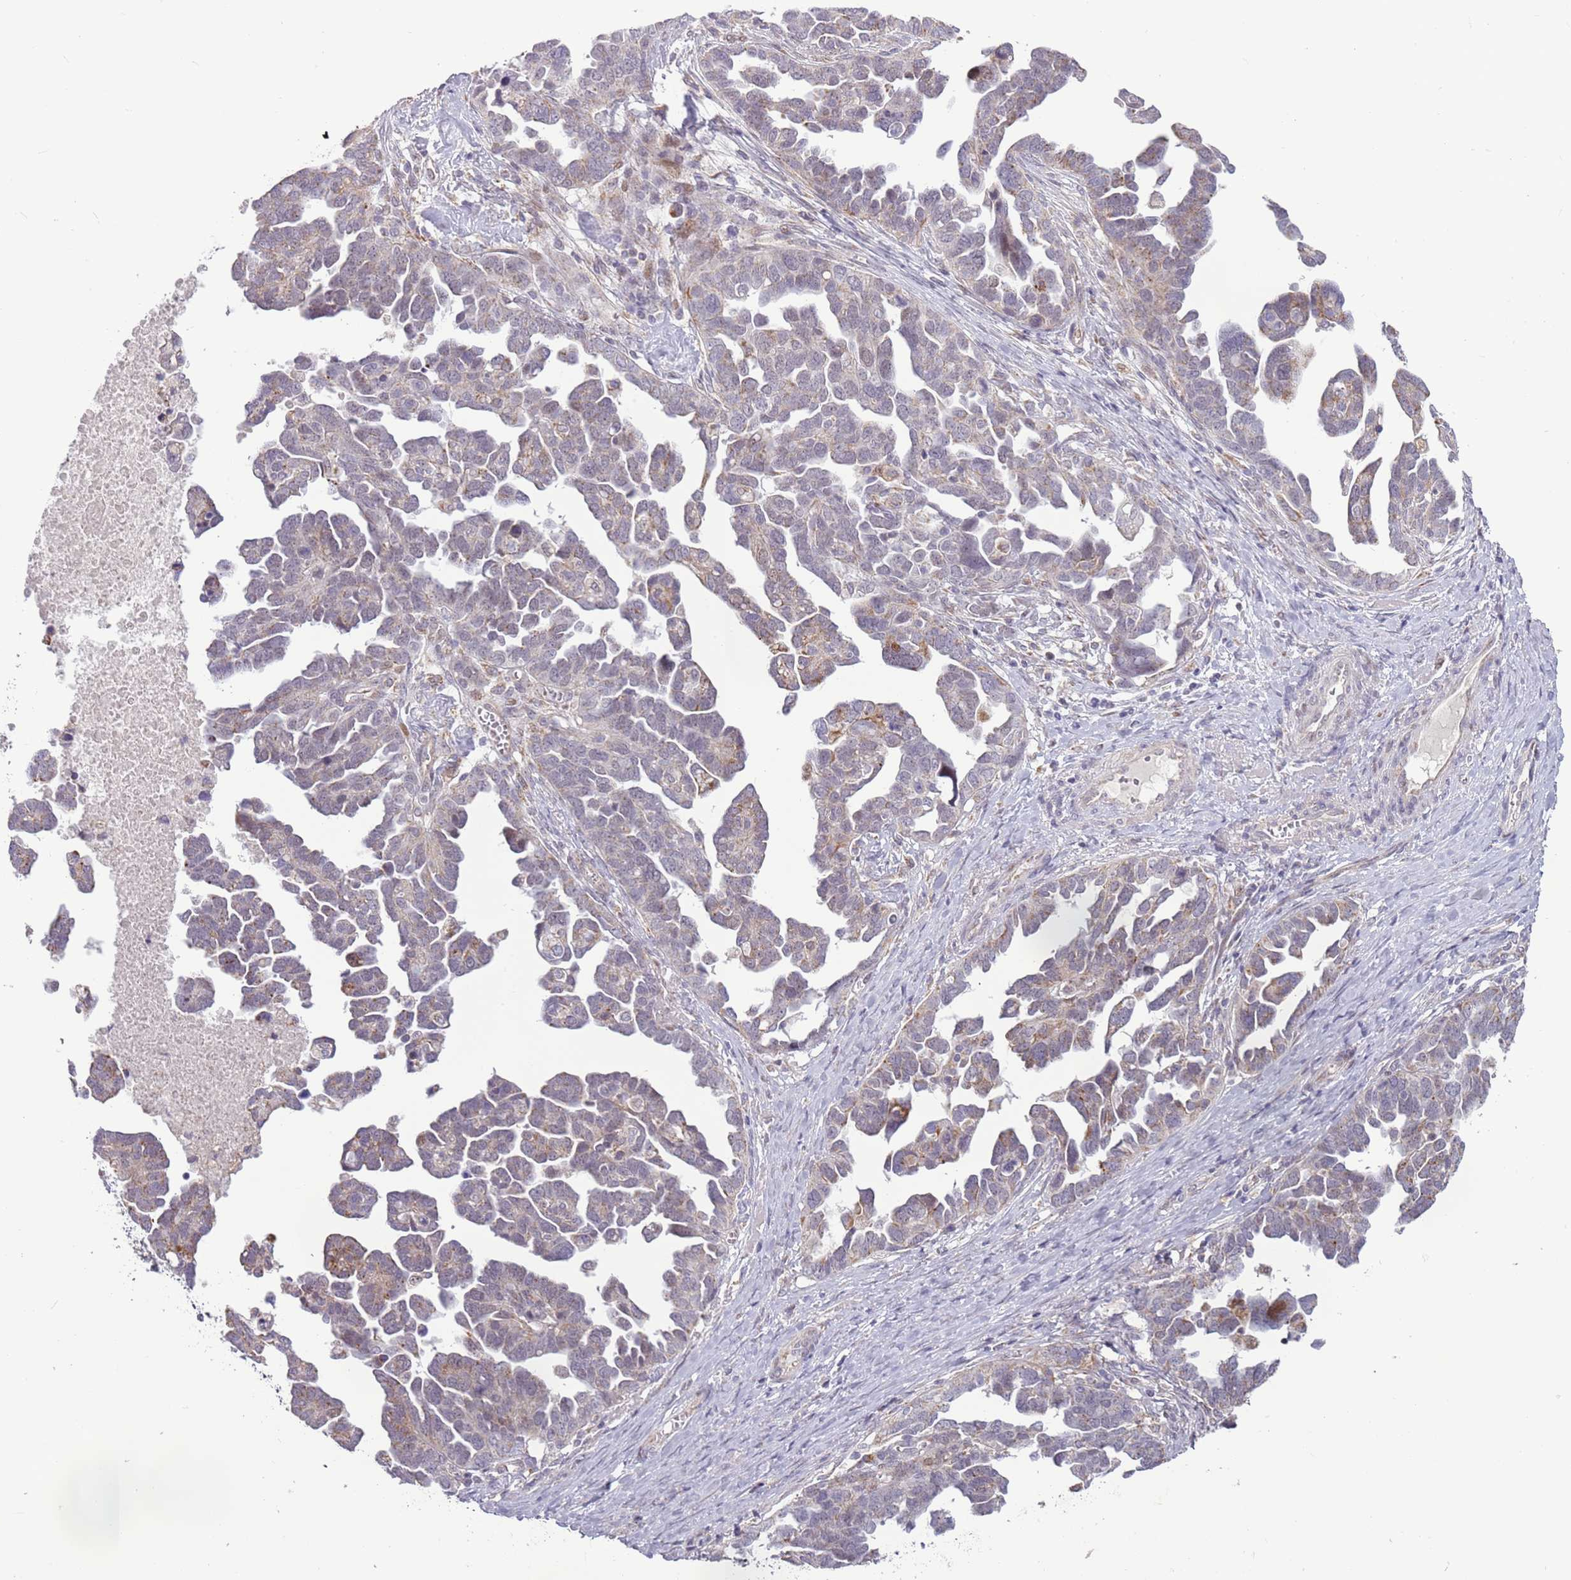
{"staining": {"intensity": "moderate", "quantity": "<25%", "location": "cytoplasmic/membranous"}, "tissue": "ovarian cancer", "cell_type": "Tumor cells", "image_type": "cancer", "snomed": [{"axis": "morphology", "description": "Cystadenocarcinoma, serous, NOS"}, {"axis": "topography", "description": "Ovary"}], "caption": "Tumor cells reveal low levels of moderate cytoplasmic/membranous expression in approximately <25% of cells in human ovarian serous cystadenocarcinoma. (brown staining indicates protein expression, while blue staining denotes nuclei).", "gene": "MLLT11", "patient": {"sex": "female", "age": 54}}